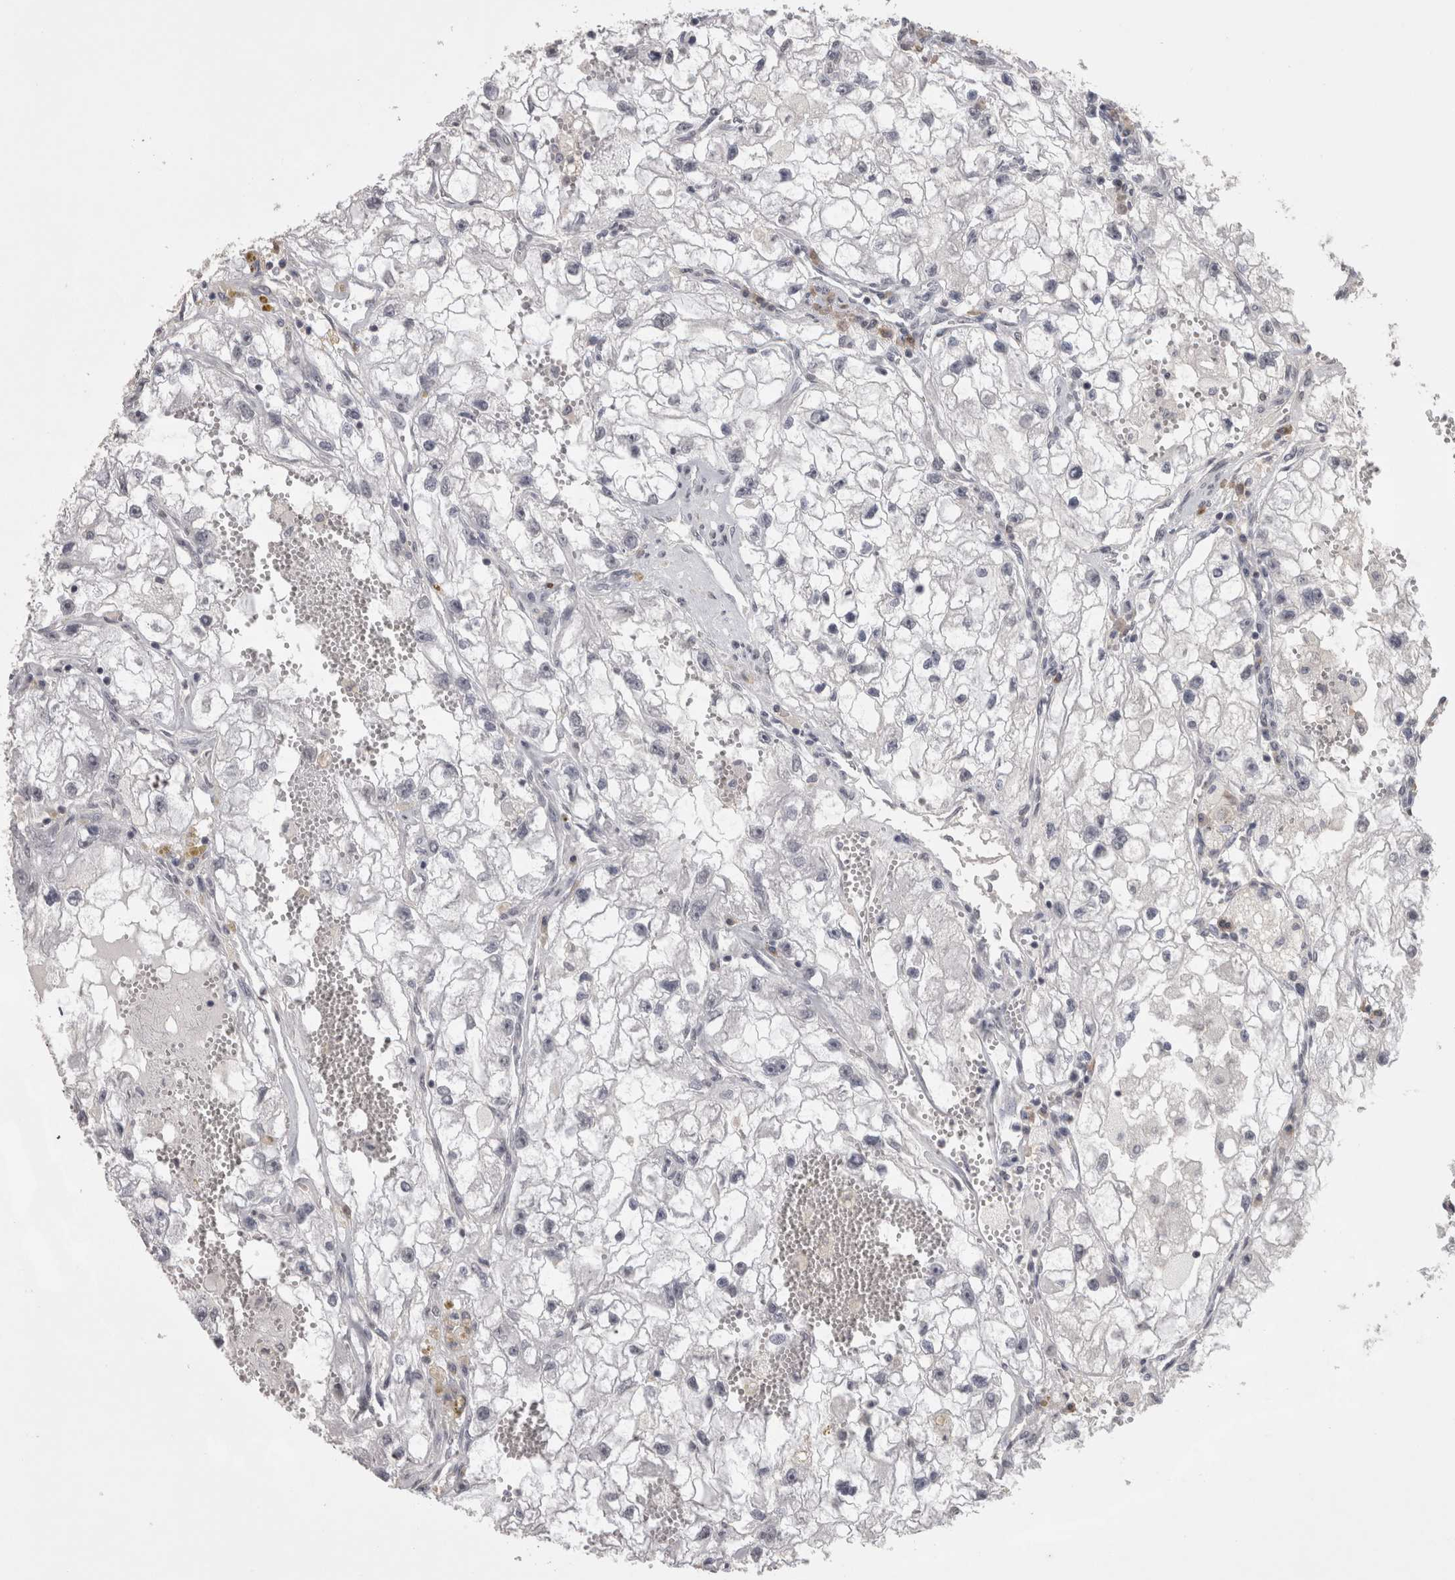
{"staining": {"intensity": "negative", "quantity": "none", "location": "none"}, "tissue": "renal cancer", "cell_type": "Tumor cells", "image_type": "cancer", "snomed": [{"axis": "morphology", "description": "Adenocarcinoma, NOS"}, {"axis": "topography", "description": "Kidney"}], "caption": "Tumor cells are negative for brown protein staining in renal cancer.", "gene": "LAX1", "patient": {"sex": "female", "age": 70}}